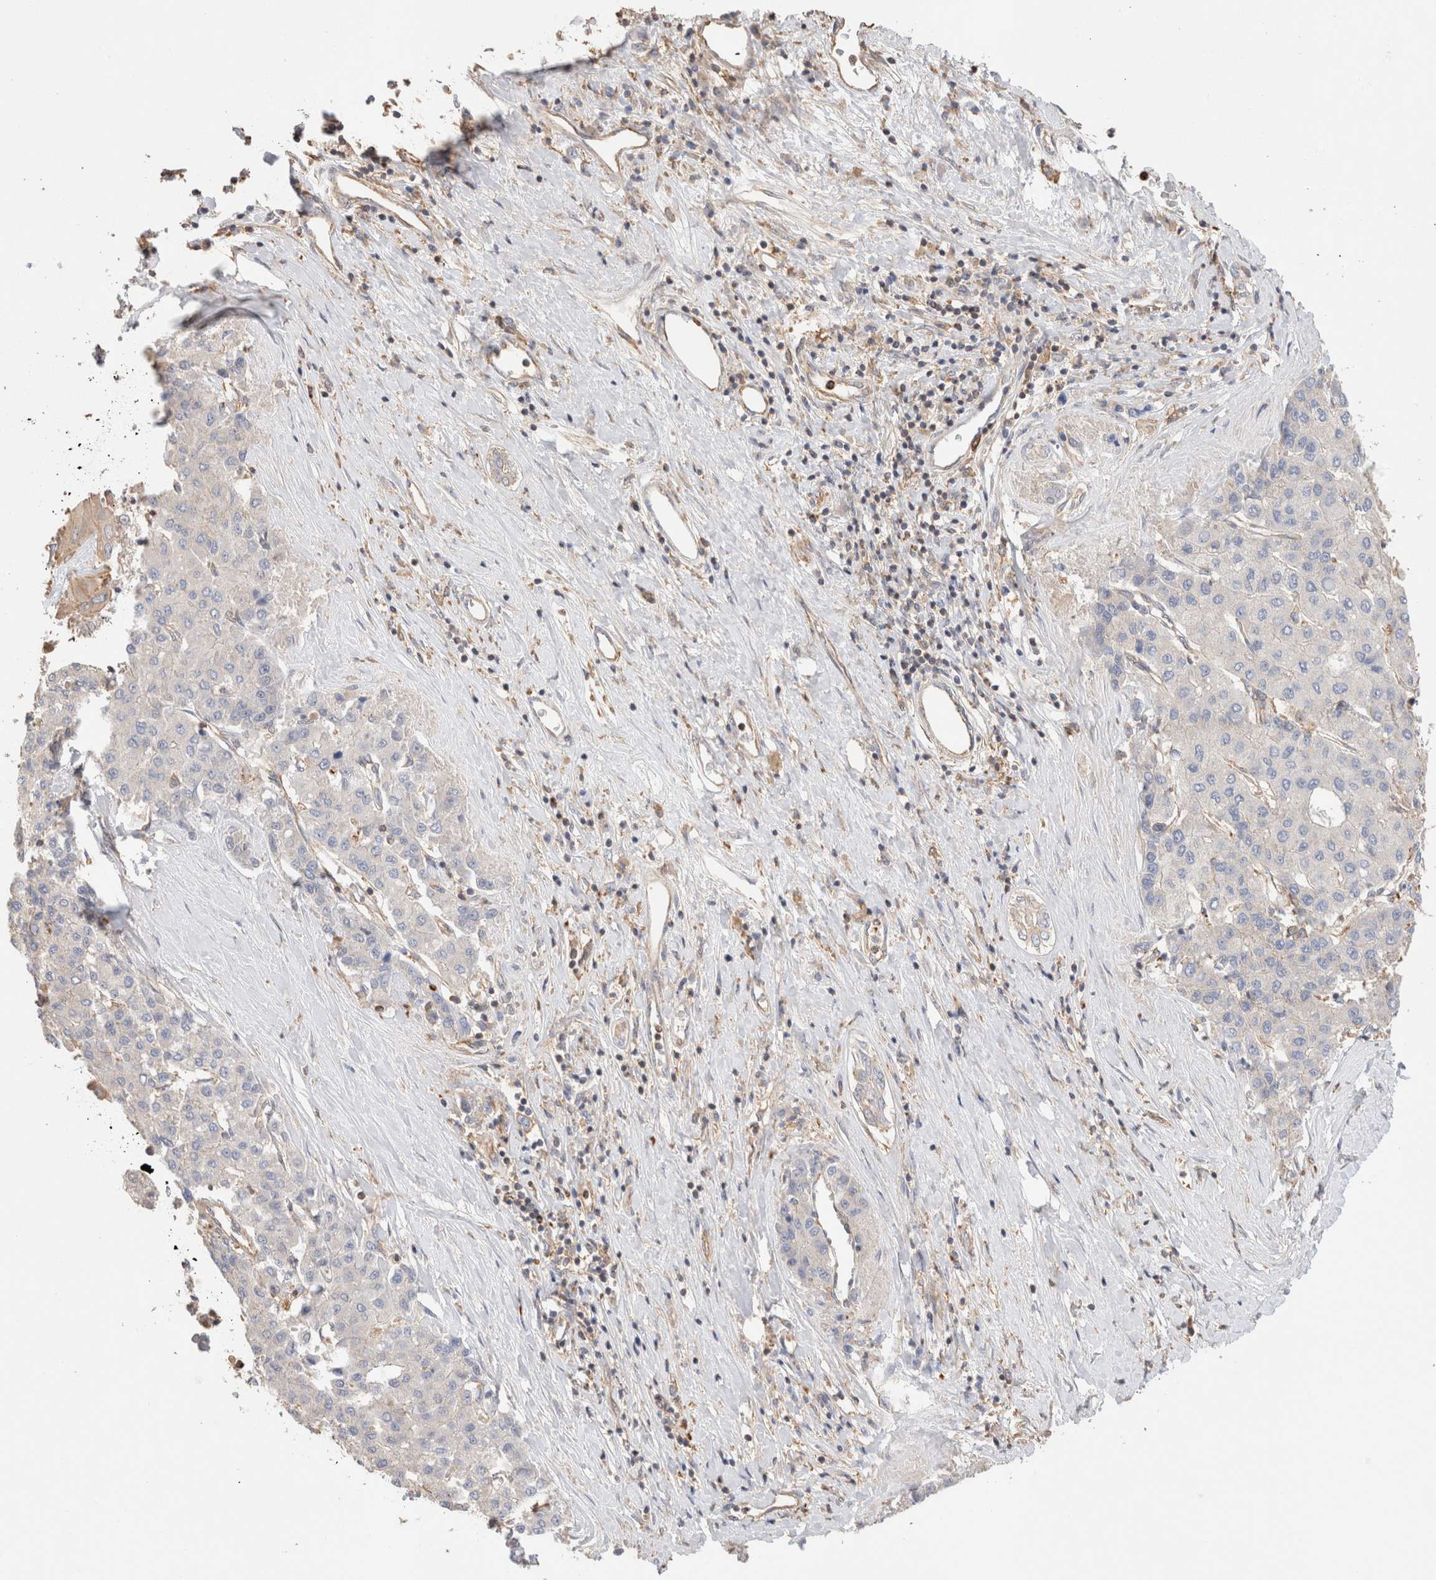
{"staining": {"intensity": "negative", "quantity": "none", "location": "none"}, "tissue": "liver cancer", "cell_type": "Tumor cells", "image_type": "cancer", "snomed": [{"axis": "morphology", "description": "Carcinoma, Hepatocellular, NOS"}, {"axis": "topography", "description": "Liver"}], "caption": "Tumor cells show no significant positivity in liver hepatocellular carcinoma.", "gene": "CFAP418", "patient": {"sex": "male", "age": 65}}